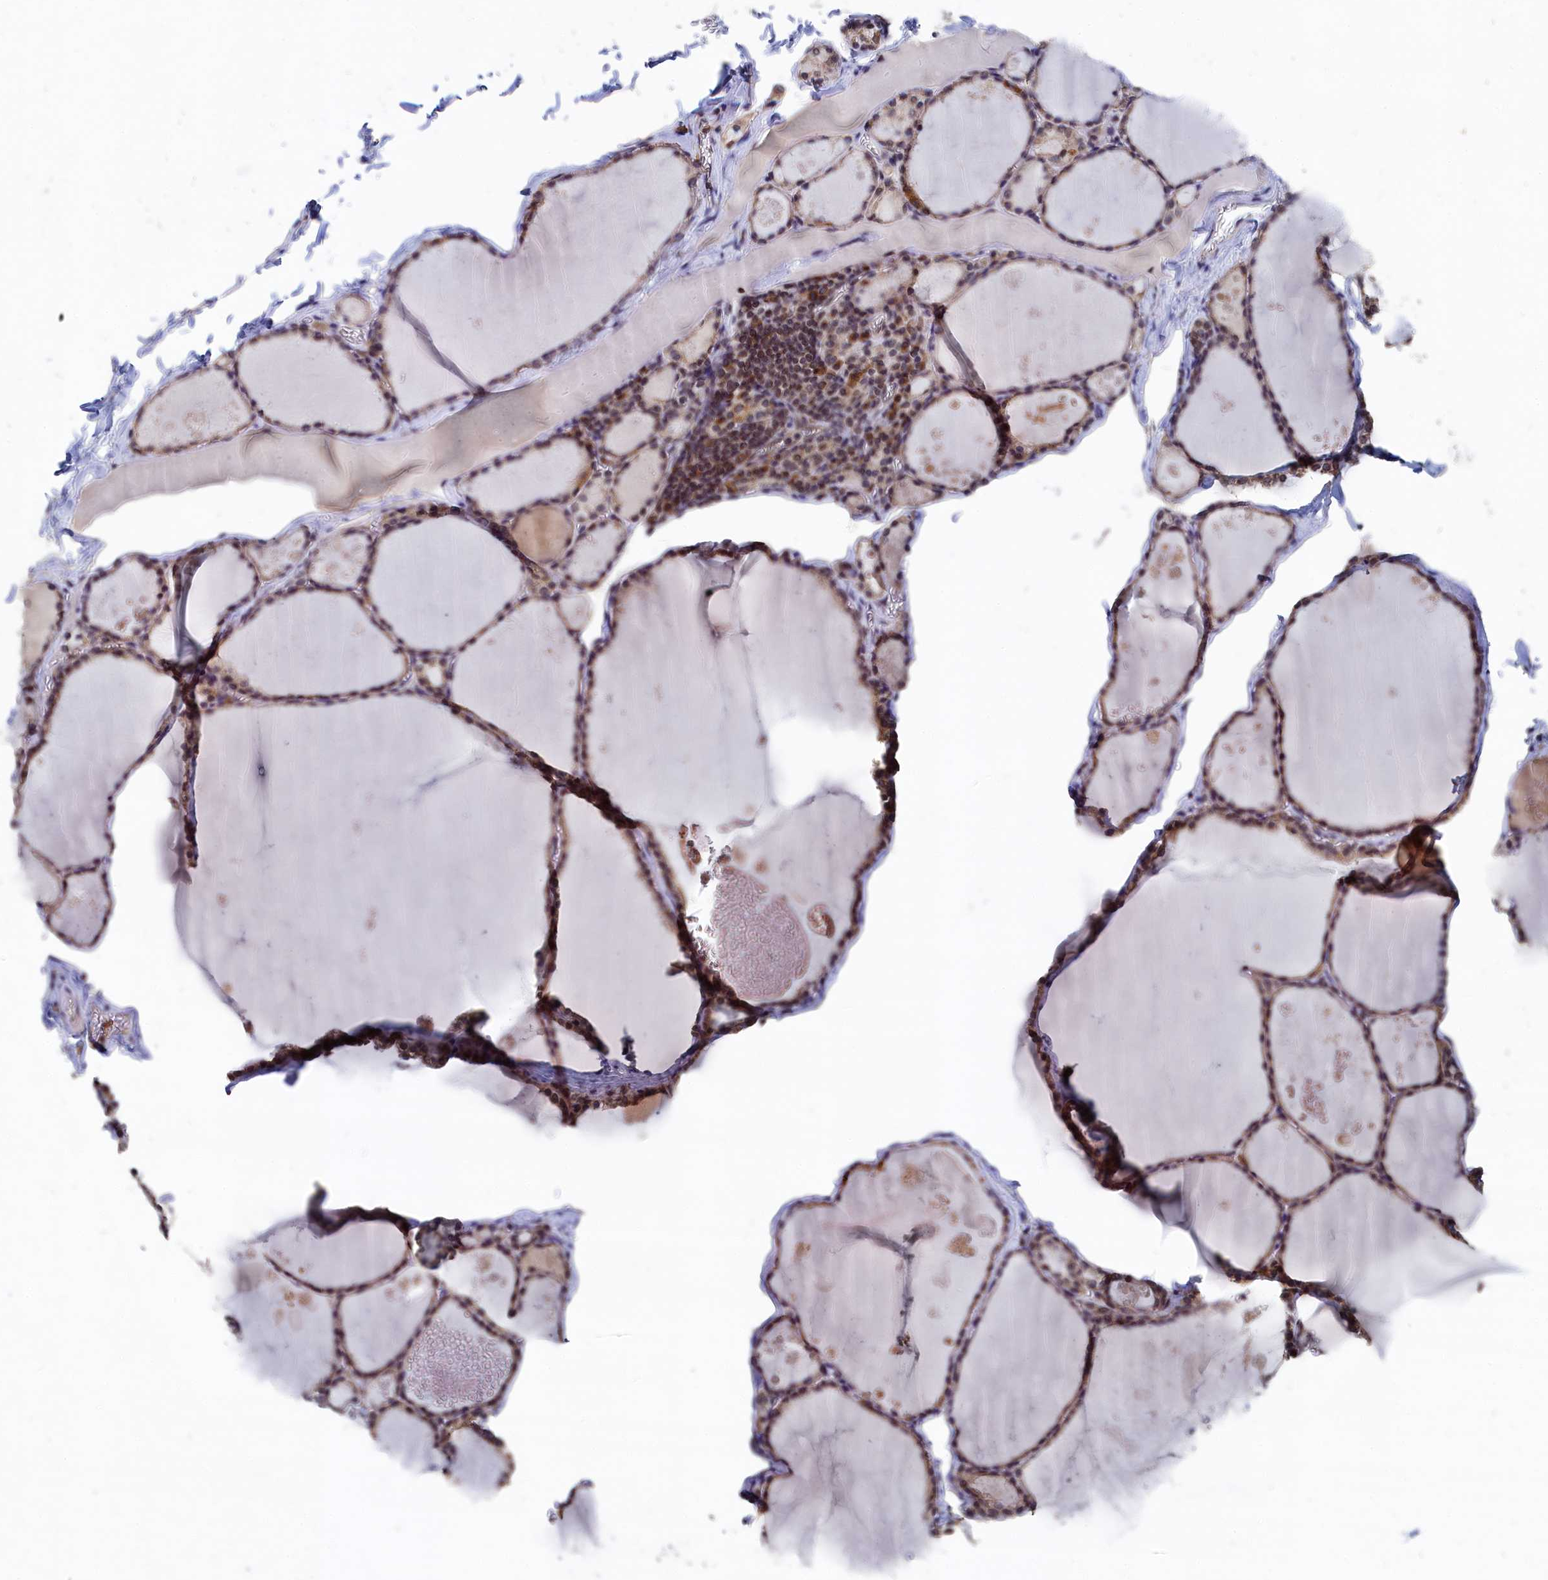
{"staining": {"intensity": "moderate", "quantity": ">75%", "location": "cytoplasmic/membranous,nuclear"}, "tissue": "thyroid gland", "cell_type": "Glandular cells", "image_type": "normal", "snomed": [{"axis": "morphology", "description": "Normal tissue, NOS"}, {"axis": "topography", "description": "Thyroid gland"}], "caption": "Immunohistochemical staining of normal thyroid gland shows moderate cytoplasmic/membranous,nuclear protein staining in about >75% of glandular cells. Nuclei are stained in blue.", "gene": "ANKEF1", "patient": {"sex": "male", "age": 56}}